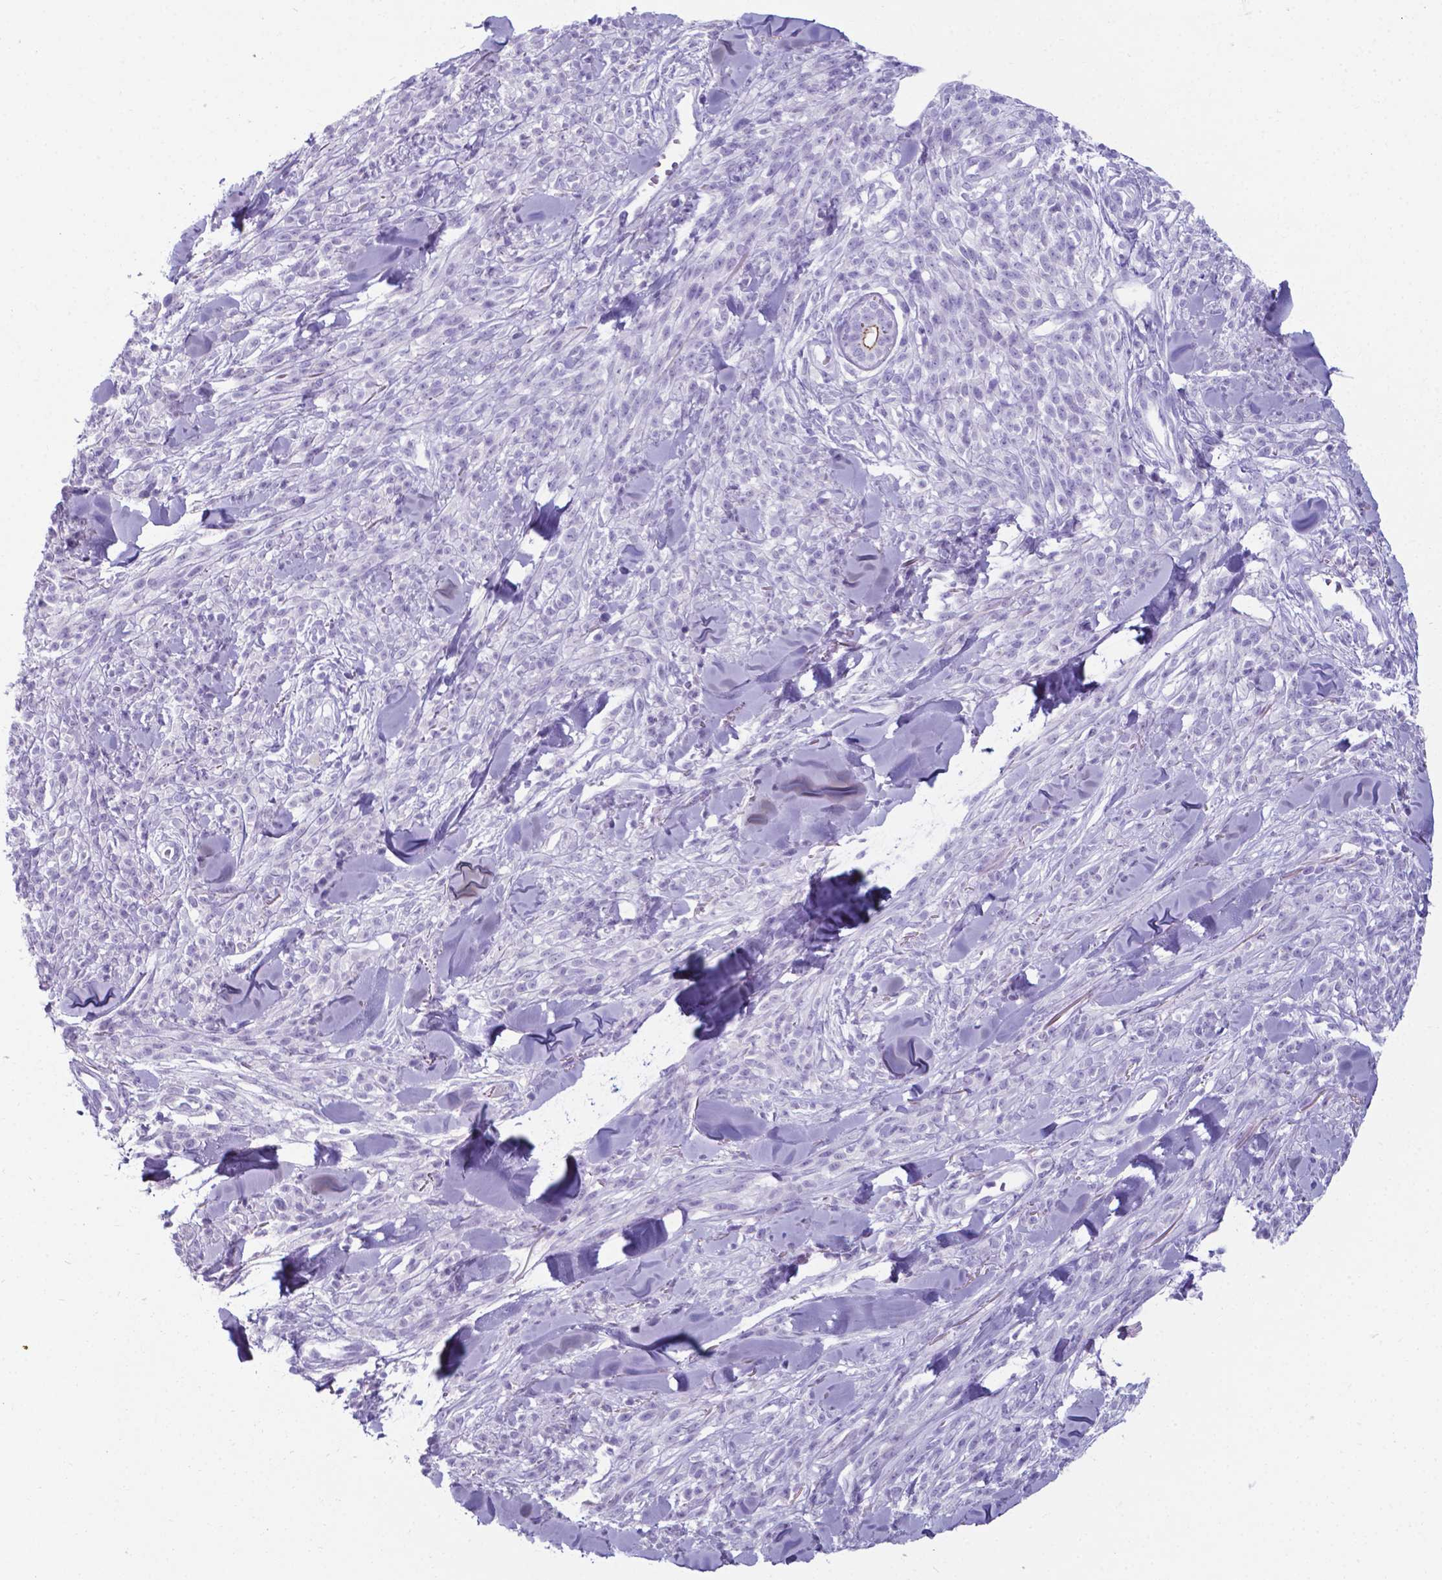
{"staining": {"intensity": "negative", "quantity": "none", "location": "none"}, "tissue": "melanoma", "cell_type": "Tumor cells", "image_type": "cancer", "snomed": [{"axis": "morphology", "description": "Malignant melanoma, NOS"}, {"axis": "topography", "description": "Skin"}, {"axis": "topography", "description": "Skin of trunk"}], "caption": "Tumor cells show no significant protein expression in malignant melanoma.", "gene": "AP5B1", "patient": {"sex": "male", "age": 74}}